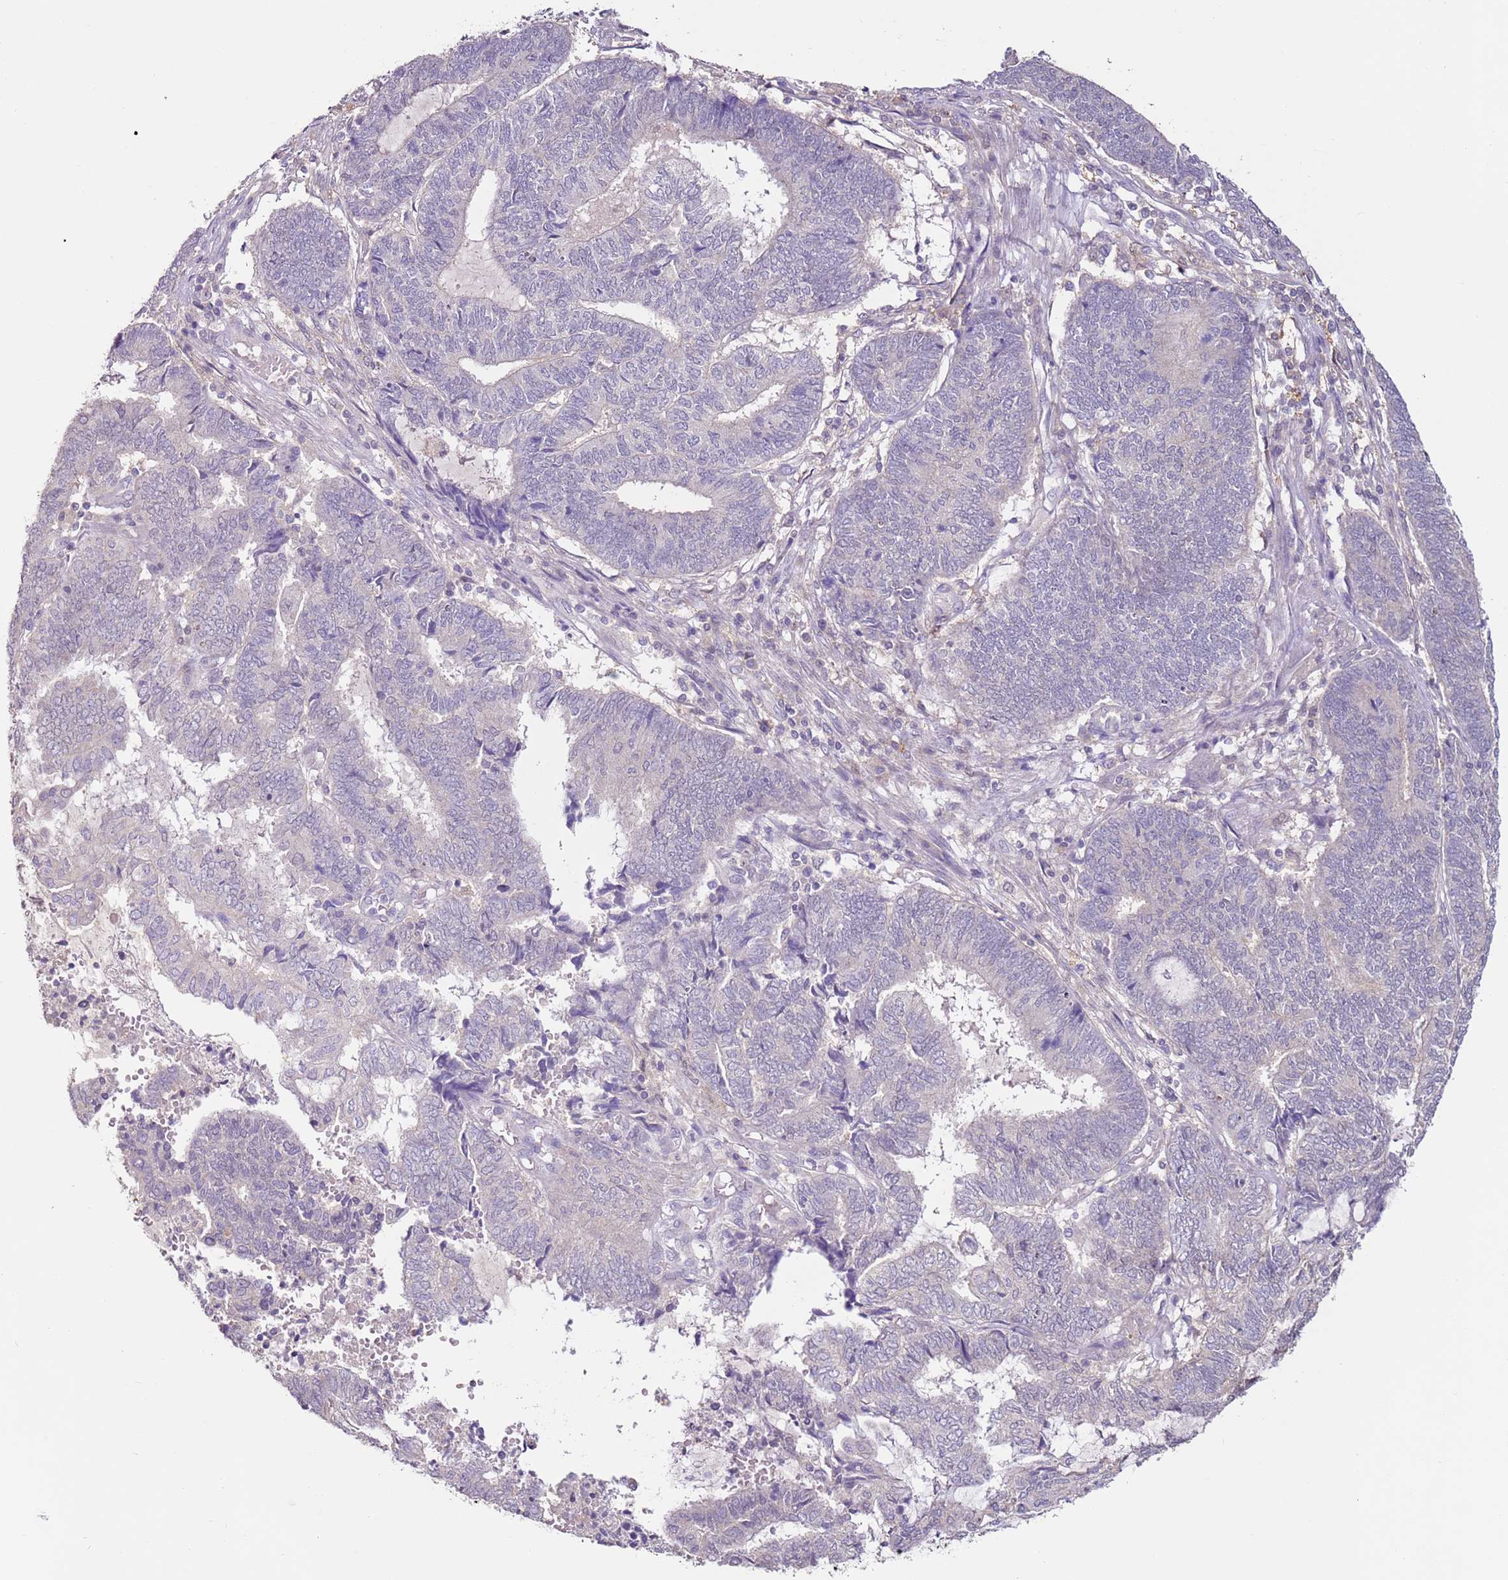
{"staining": {"intensity": "negative", "quantity": "none", "location": "none"}, "tissue": "endometrial cancer", "cell_type": "Tumor cells", "image_type": "cancer", "snomed": [{"axis": "morphology", "description": "Adenocarcinoma, NOS"}, {"axis": "topography", "description": "Uterus"}, {"axis": "topography", "description": "Endometrium"}], "caption": "IHC photomicrograph of neoplastic tissue: human endometrial cancer stained with DAB exhibits no significant protein expression in tumor cells.", "gene": "MDH1", "patient": {"sex": "female", "age": 70}}